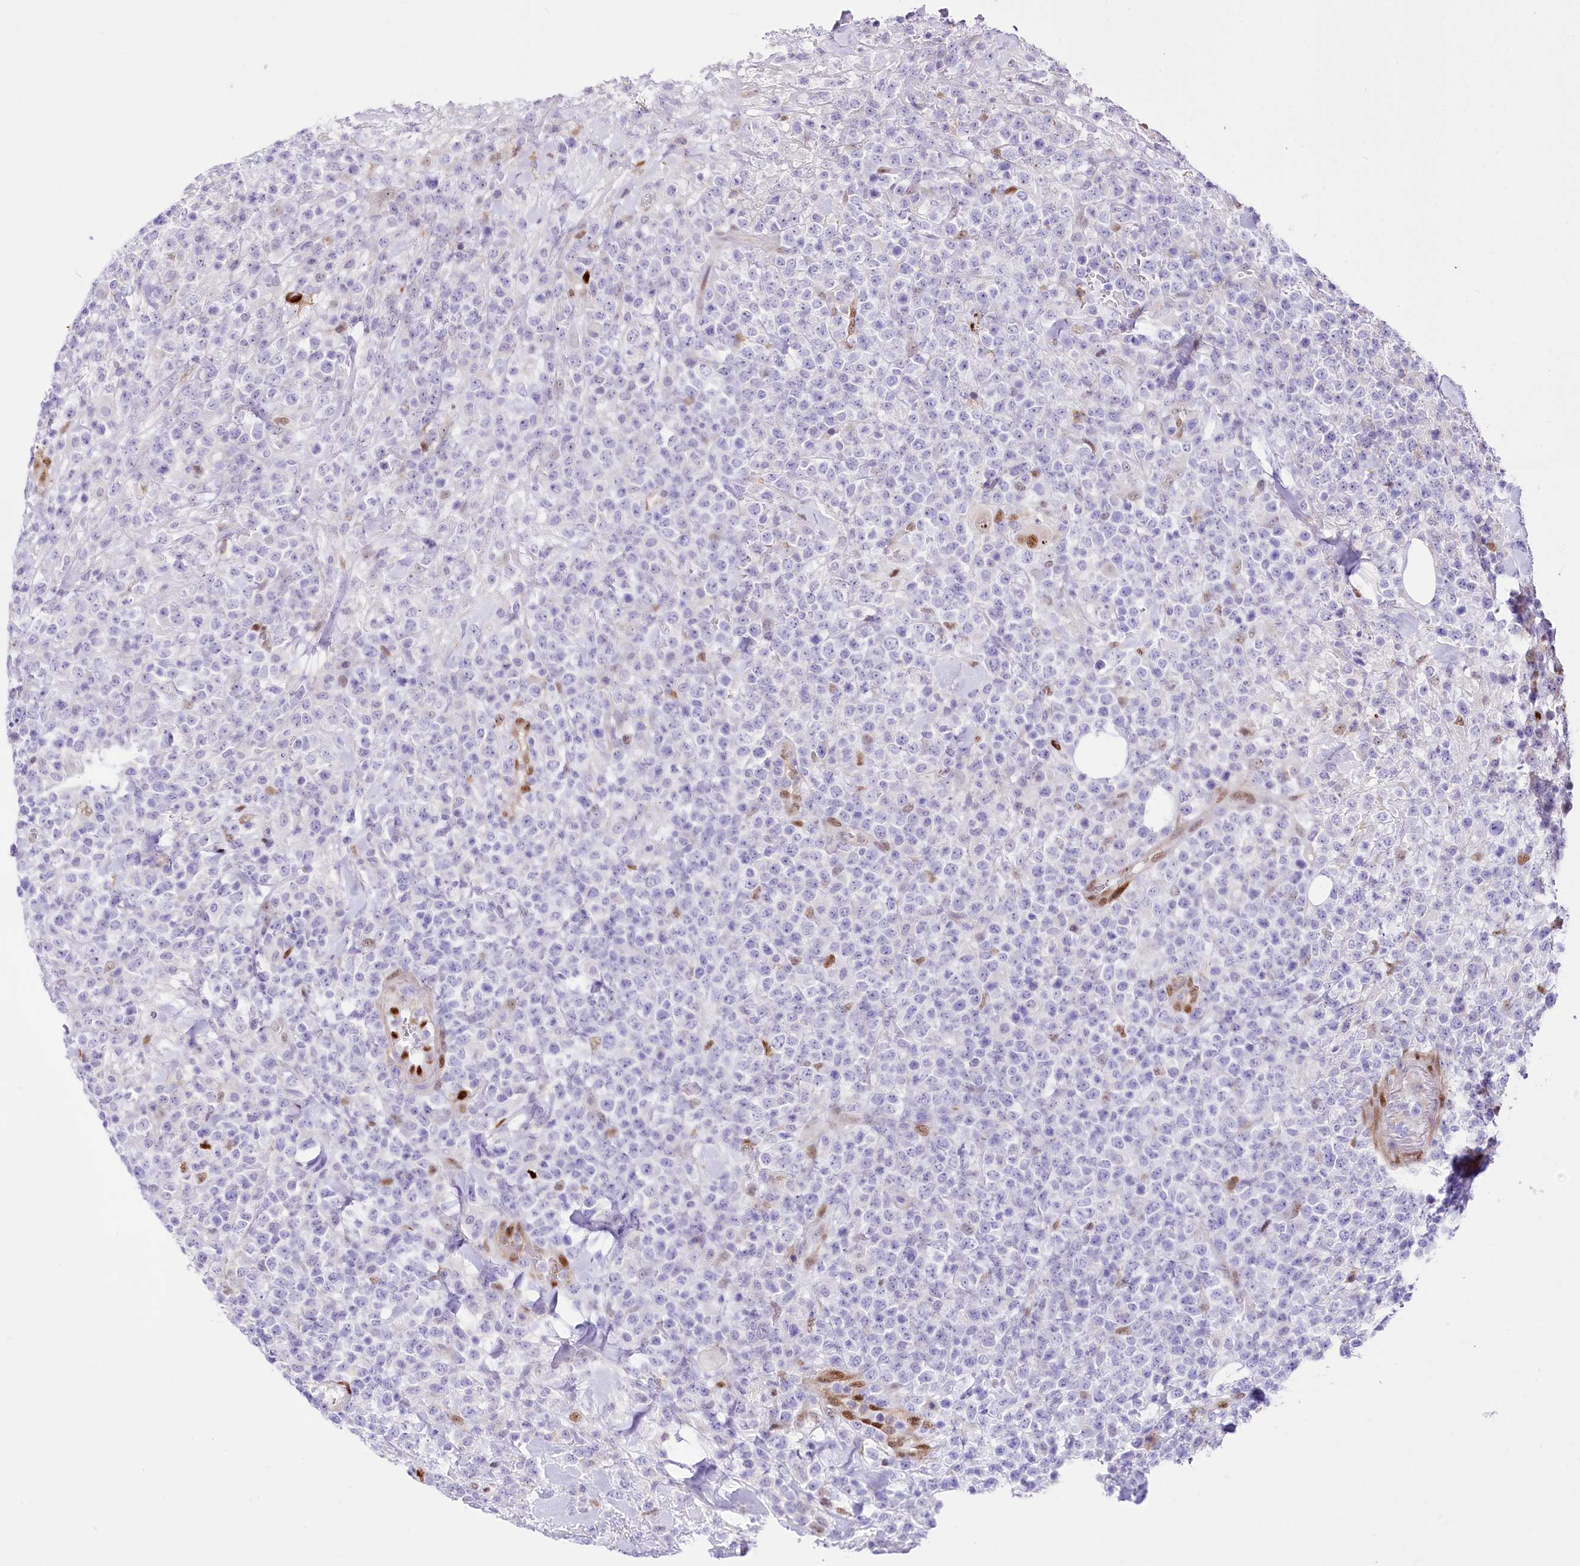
{"staining": {"intensity": "negative", "quantity": "none", "location": "none"}, "tissue": "lymphoma", "cell_type": "Tumor cells", "image_type": "cancer", "snomed": [{"axis": "morphology", "description": "Malignant lymphoma, non-Hodgkin's type, High grade"}, {"axis": "topography", "description": "Colon"}], "caption": "Immunohistochemistry (IHC) histopathology image of lymphoma stained for a protein (brown), which shows no expression in tumor cells.", "gene": "PTMS", "patient": {"sex": "female", "age": 53}}